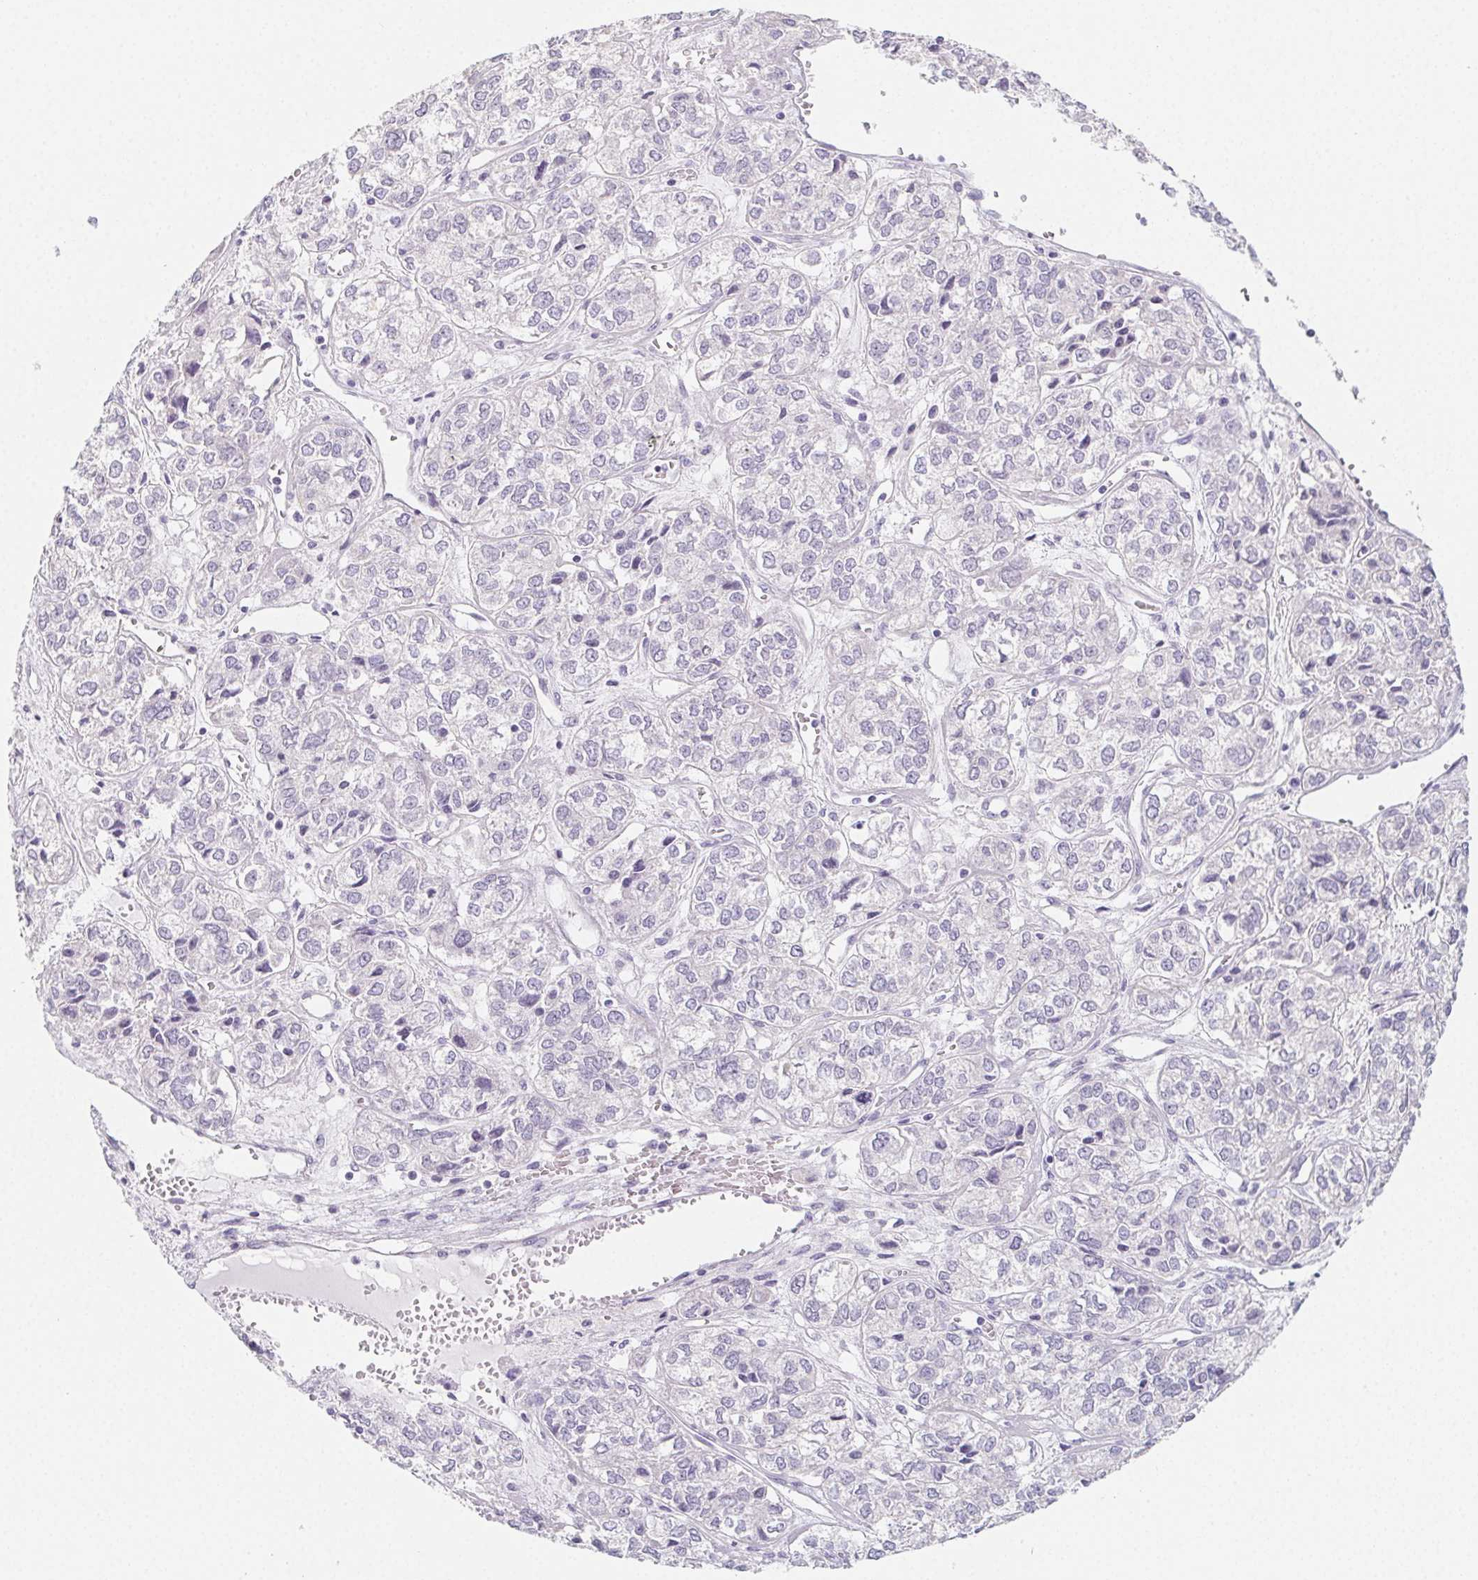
{"staining": {"intensity": "negative", "quantity": "none", "location": "none"}, "tissue": "ovarian cancer", "cell_type": "Tumor cells", "image_type": "cancer", "snomed": [{"axis": "morphology", "description": "Carcinoma, endometroid"}, {"axis": "topography", "description": "Ovary"}], "caption": "Endometroid carcinoma (ovarian) stained for a protein using immunohistochemistry reveals no staining tumor cells.", "gene": "GLIPR1L1", "patient": {"sex": "female", "age": 64}}